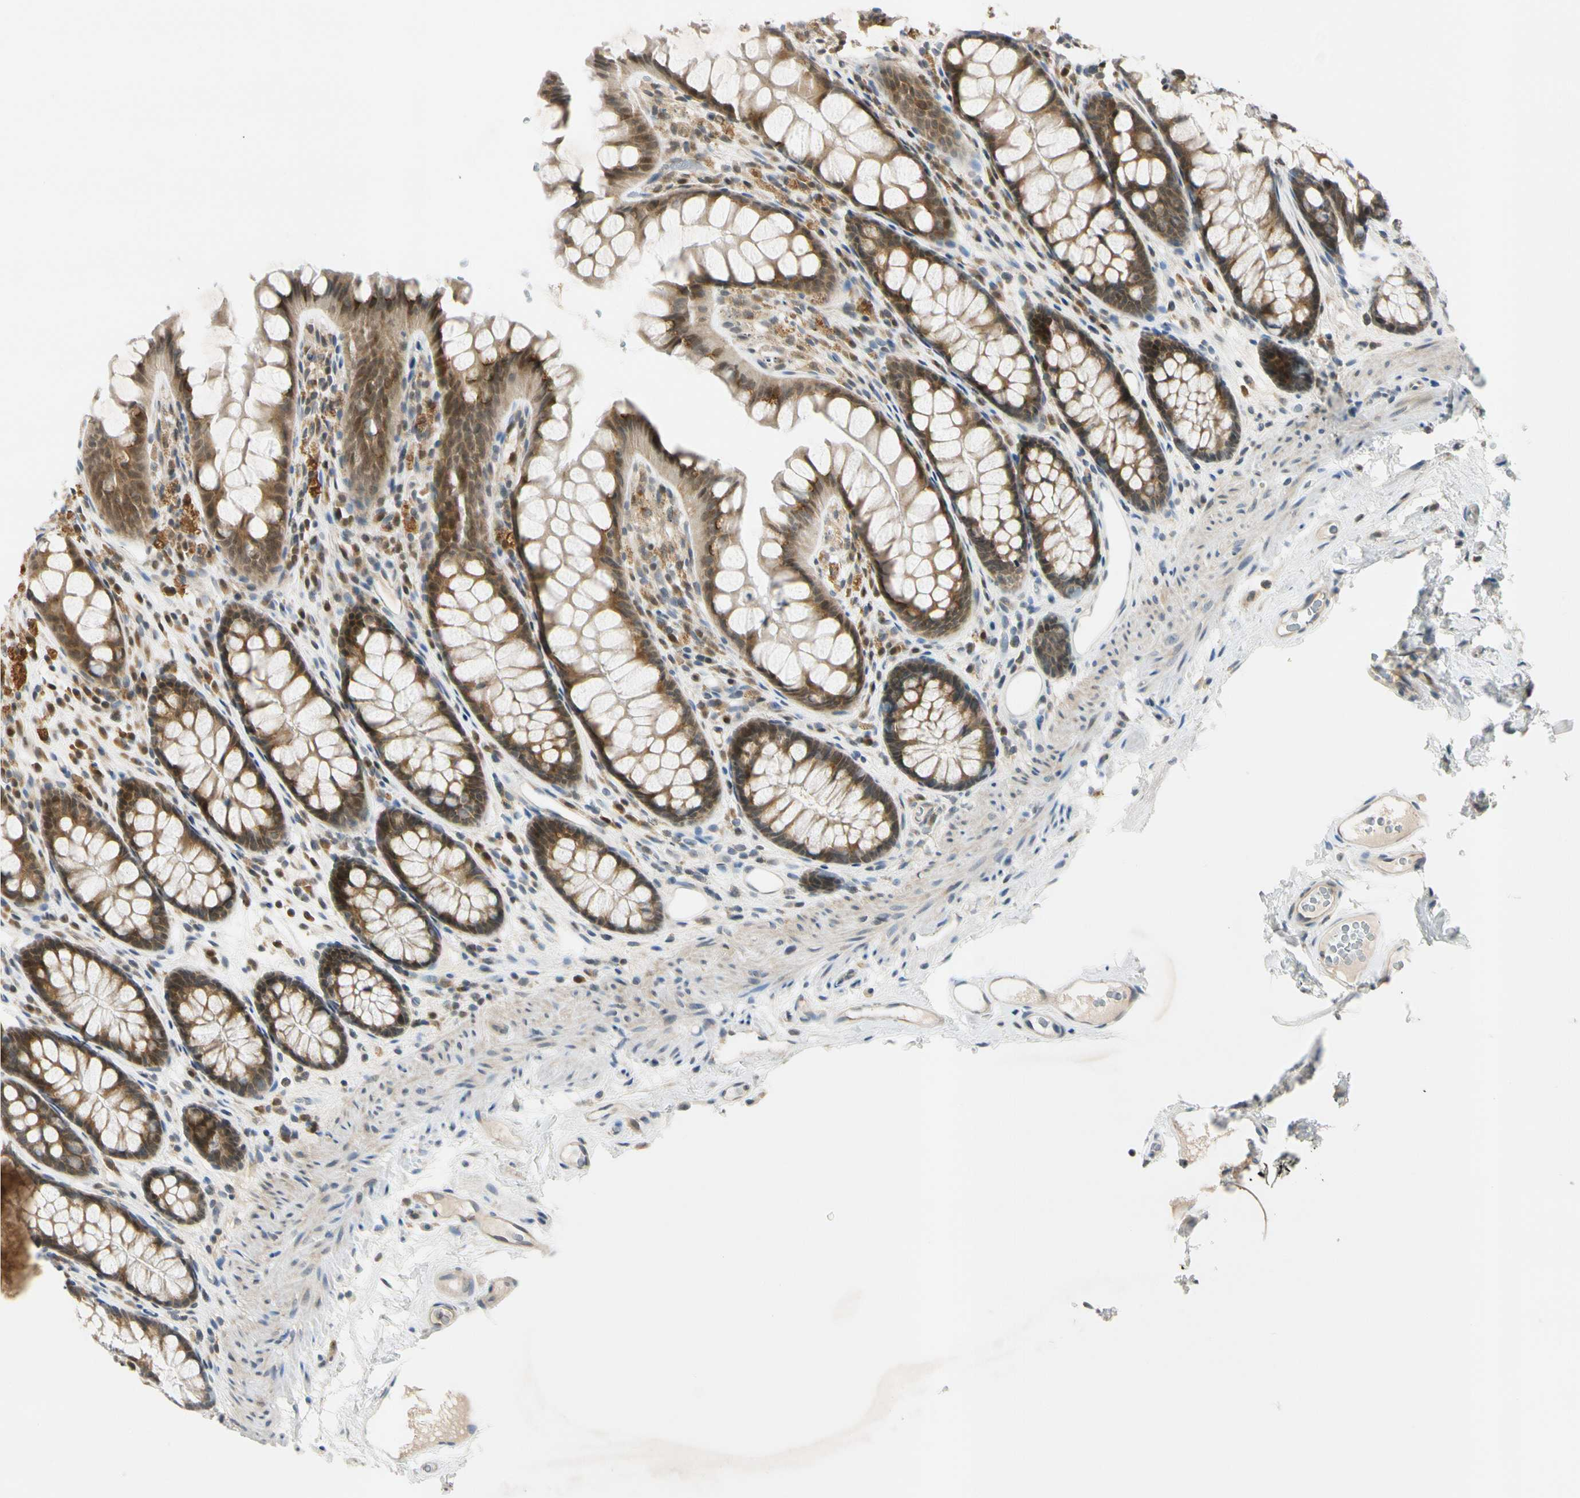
{"staining": {"intensity": "weak", "quantity": ">75%", "location": "cytoplasmic/membranous"}, "tissue": "colon", "cell_type": "Endothelial cells", "image_type": "normal", "snomed": [{"axis": "morphology", "description": "Normal tissue, NOS"}, {"axis": "topography", "description": "Colon"}], "caption": "Protein expression analysis of normal colon exhibits weak cytoplasmic/membranous positivity in about >75% of endothelial cells.", "gene": "RPS6KB2", "patient": {"sex": "female", "age": 55}}